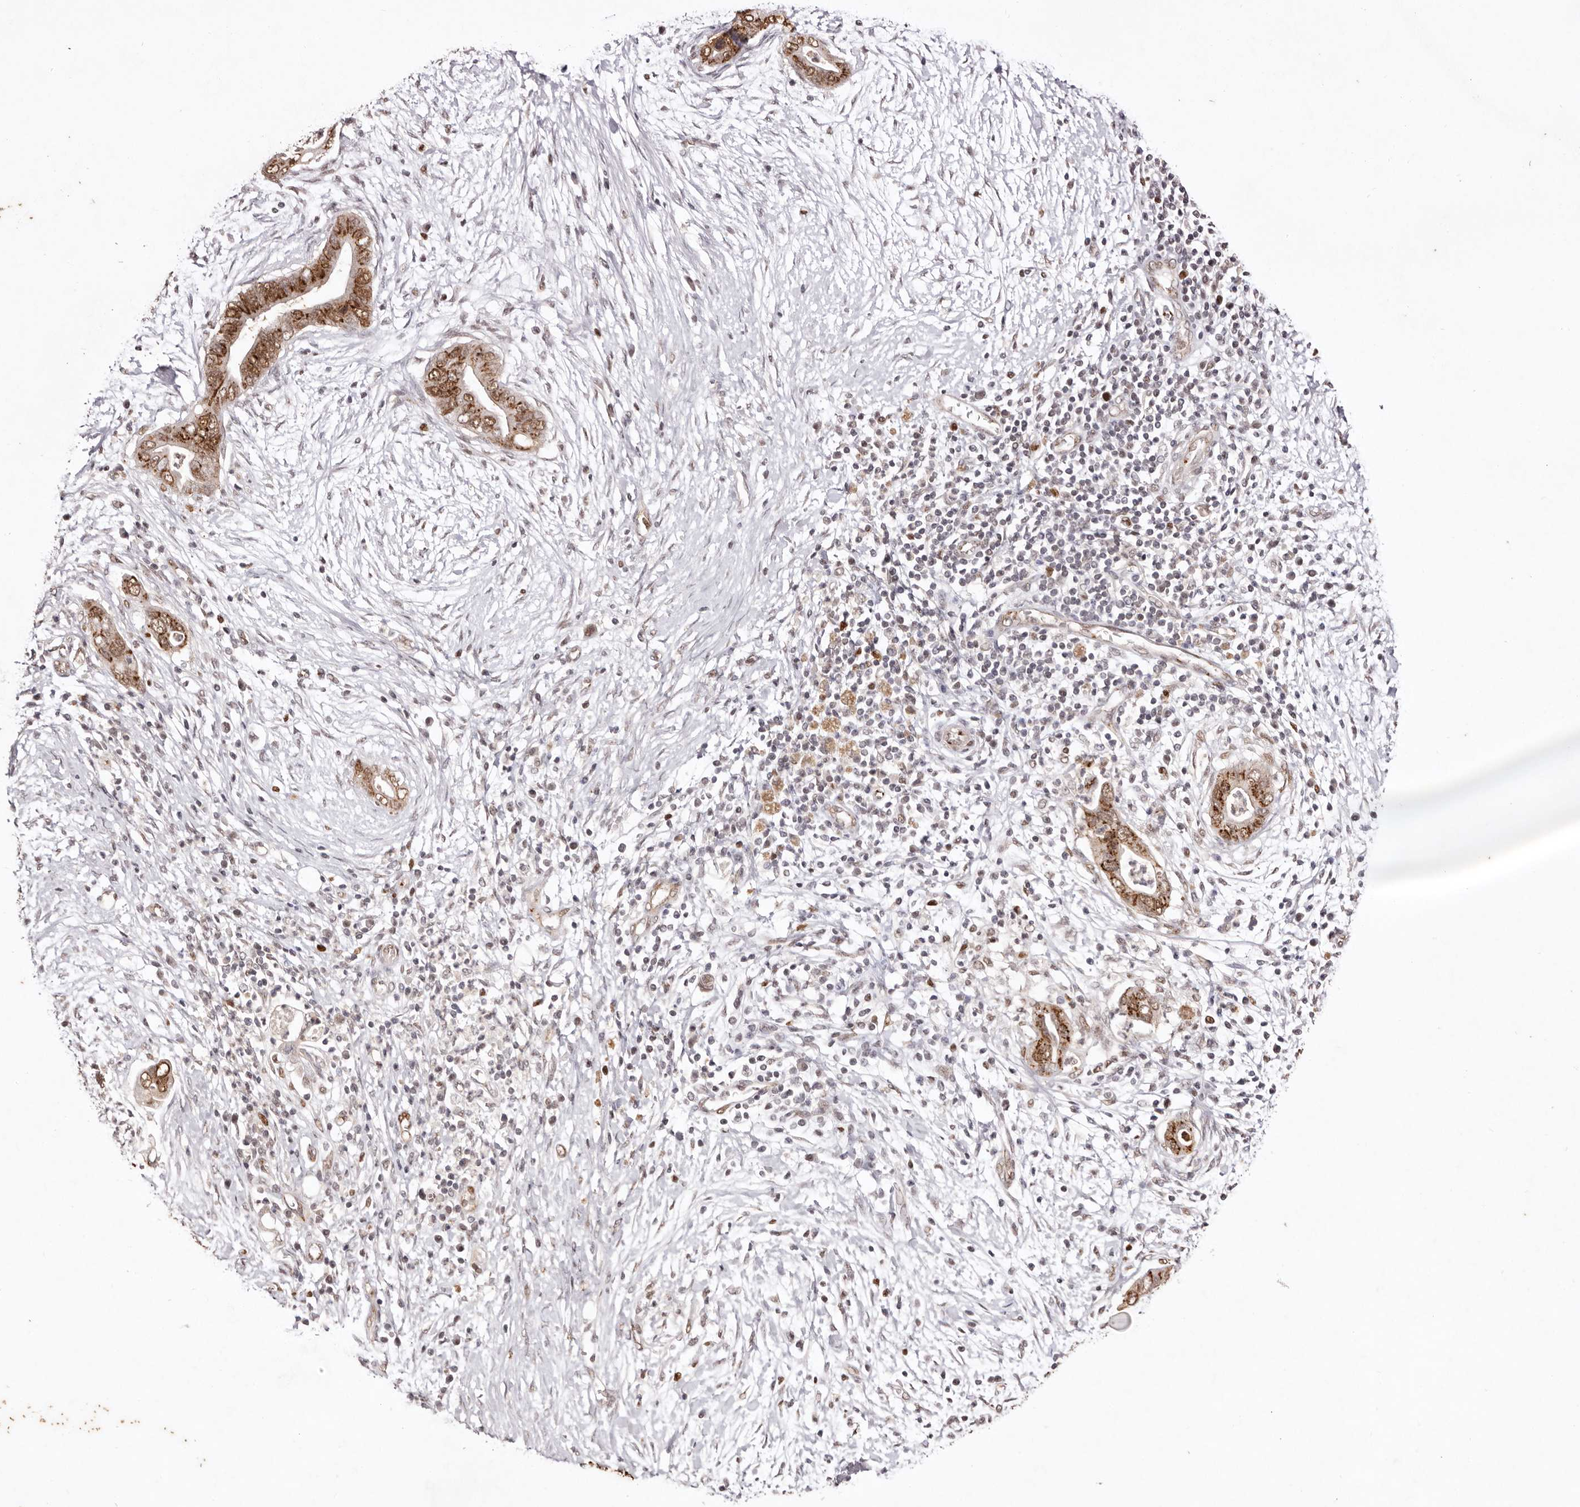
{"staining": {"intensity": "strong", "quantity": ">75%", "location": "cytoplasmic/membranous,nuclear"}, "tissue": "pancreatic cancer", "cell_type": "Tumor cells", "image_type": "cancer", "snomed": [{"axis": "morphology", "description": "Adenocarcinoma, NOS"}, {"axis": "topography", "description": "Pancreas"}], "caption": "Pancreatic adenocarcinoma tissue demonstrates strong cytoplasmic/membranous and nuclear expression in about >75% of tumor cells, visualized by immunohistochemistry.", "gene": "NOTCH1", "patient": {"sex": "male", "age": 75}}